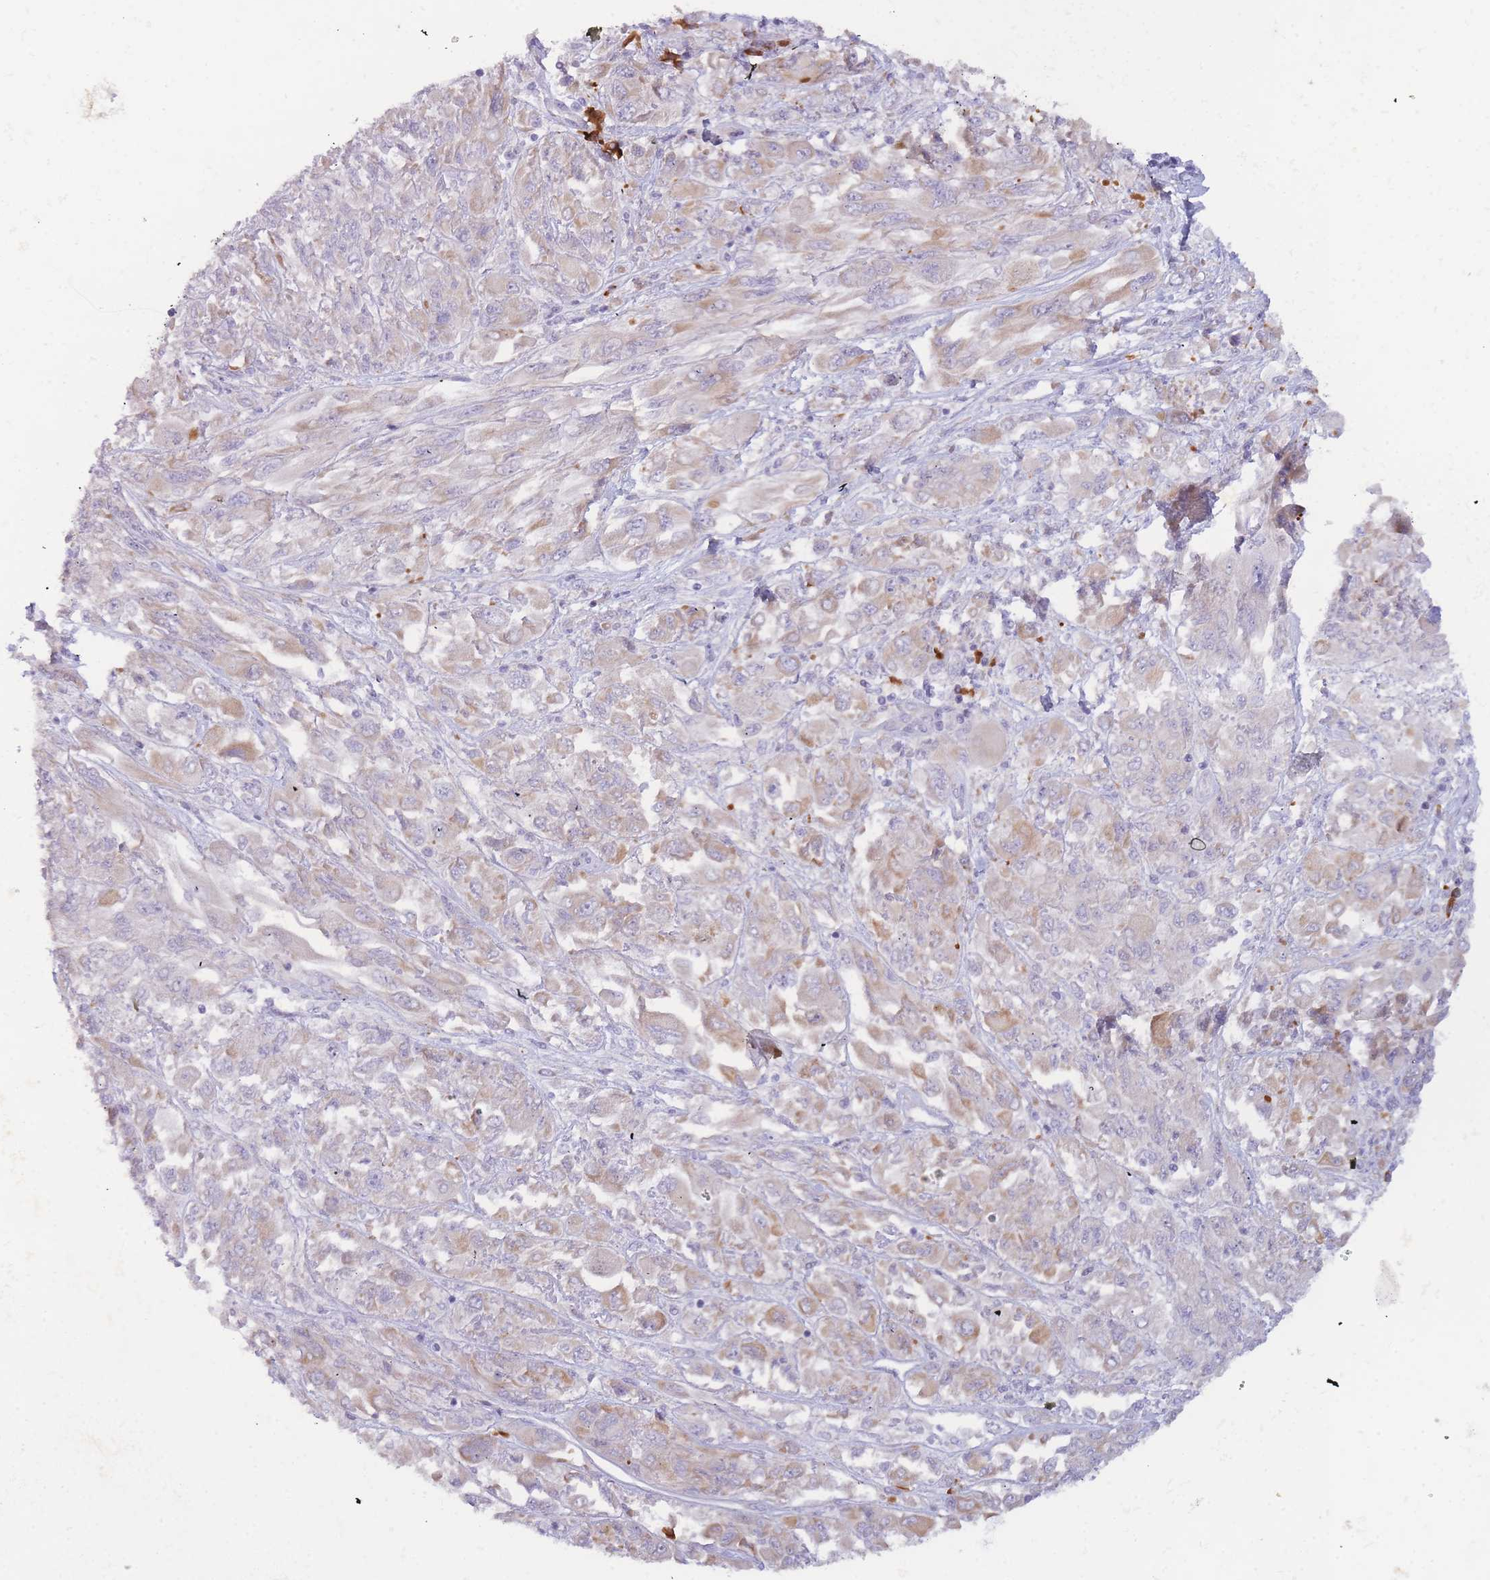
{"staining": {"intensity": "moderate", "quantity": "<25%", "location": "cytoplasmic/membranous"}, "tissue": "melanoma", "cell_type": "Tumor cells", "image_type": "cancer", "snomed": [{"axis": "morphology", "description": "Malignant melanoma, NOS"}, {"axis": "topography", "description": "Skin"}], "caption": "Immunohistochemistry micrograph of neoplastic tissue: melanoma stained using immunohistochemistry (IHC) demonstrates low levels of moderate protein expression localized specifically in the cytoplasmic/membranous of tumor cells, appearing as a cytoplasmic/membranous brown color.", "gene": "SLC35E4", "patient": {"sex": "female", "age": 91}}